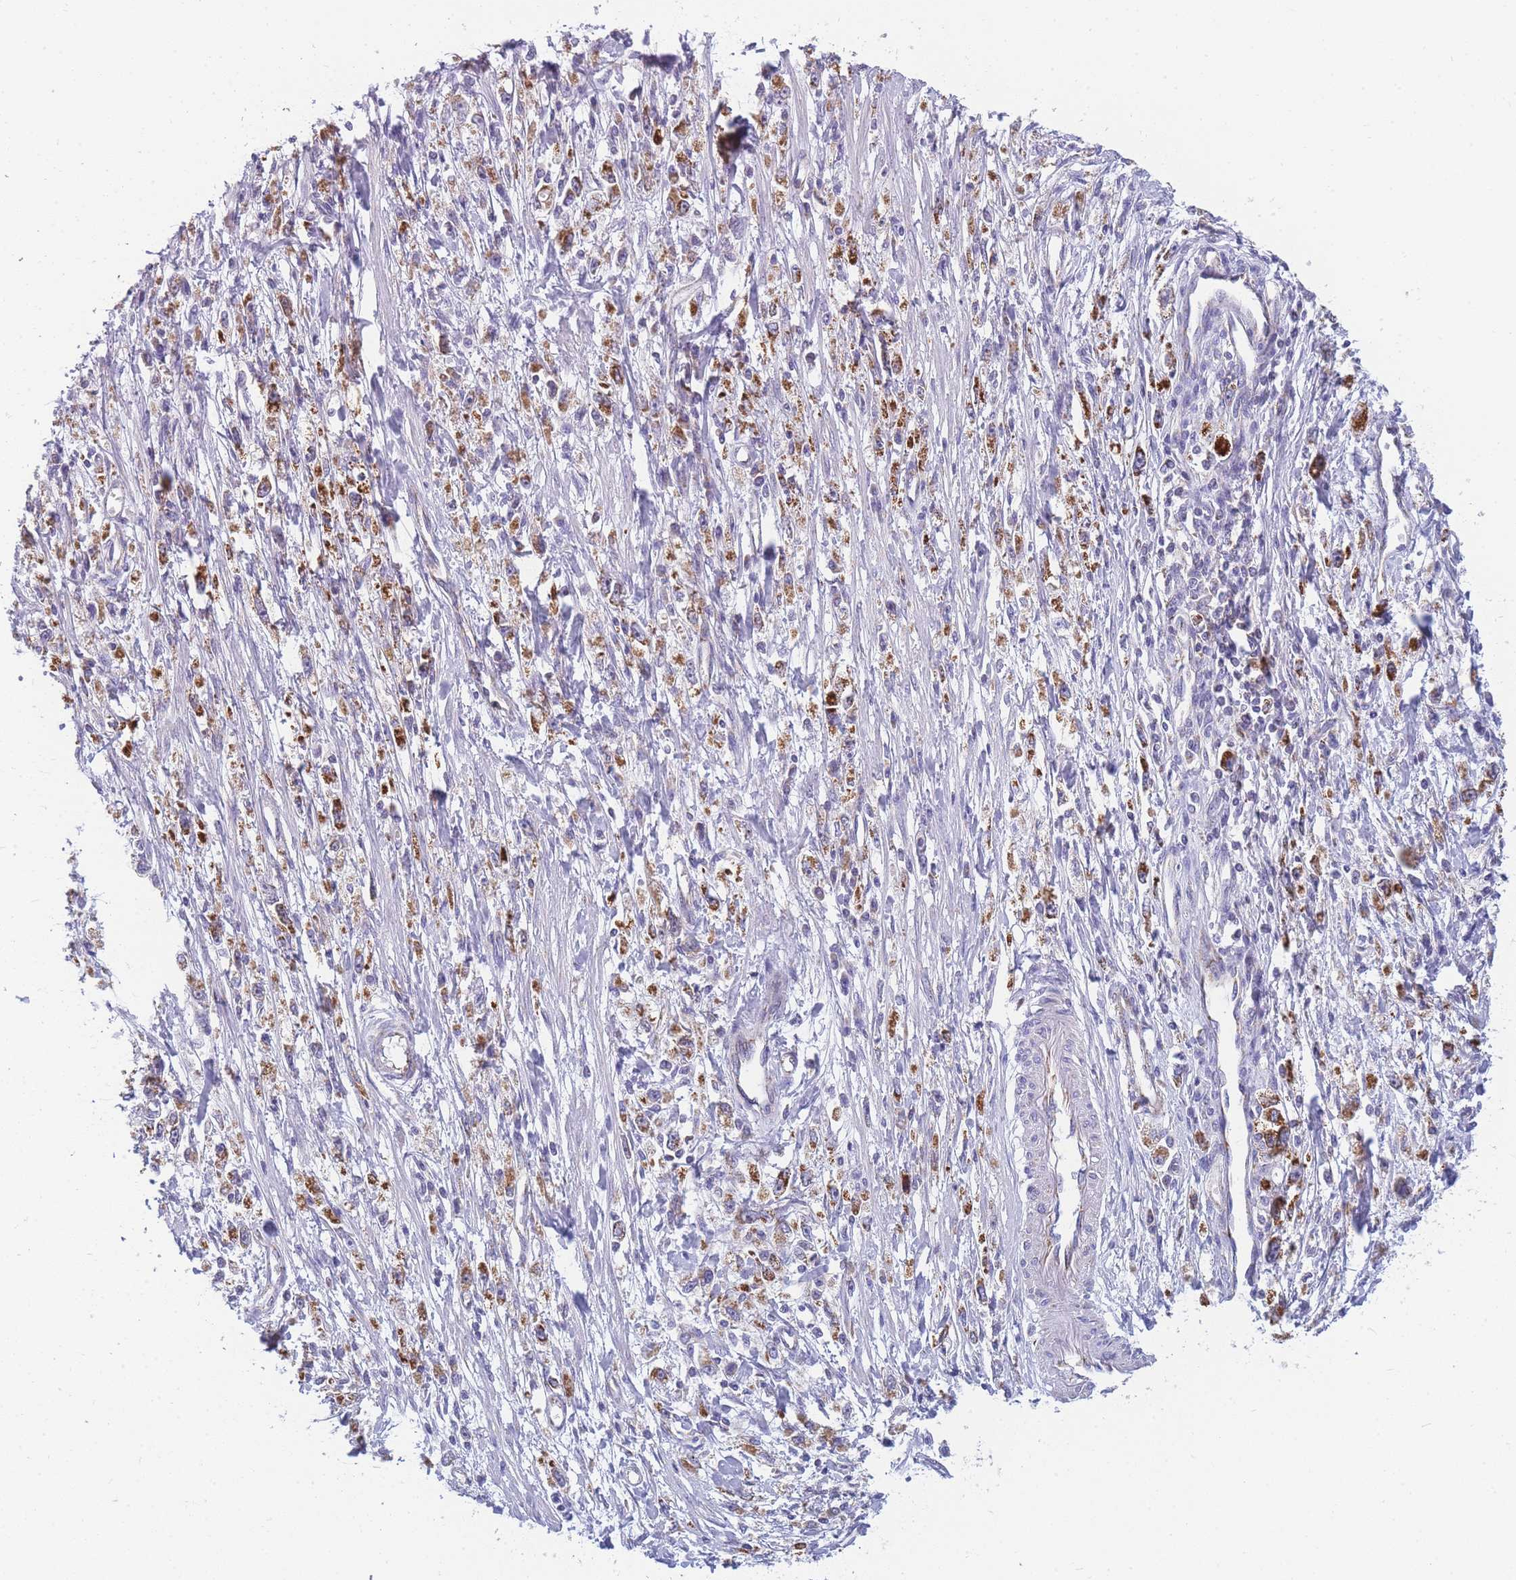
{"staining": {"intensity": "strong", "quantity": ">75%", "location": "cytoplasmic/membranous"}, "tissue": "stomach cancer", "cell_type": "Tumor cells", "image_type": "cancer", "snomed": [{"axis": "morphology", "description": "Adenocarcinoma, NOS"}, {"axis": "topography", "description": "Stomach"}], "caption": "Approximately >75% of tumor cells in human stomach adenocarcinoma show strong cytoplasmic/membranous protein positivity as visualized by brown immunohistochemical staining.", "gene": "MRPS11", "patient": {"sex": "female", "age": 59}}